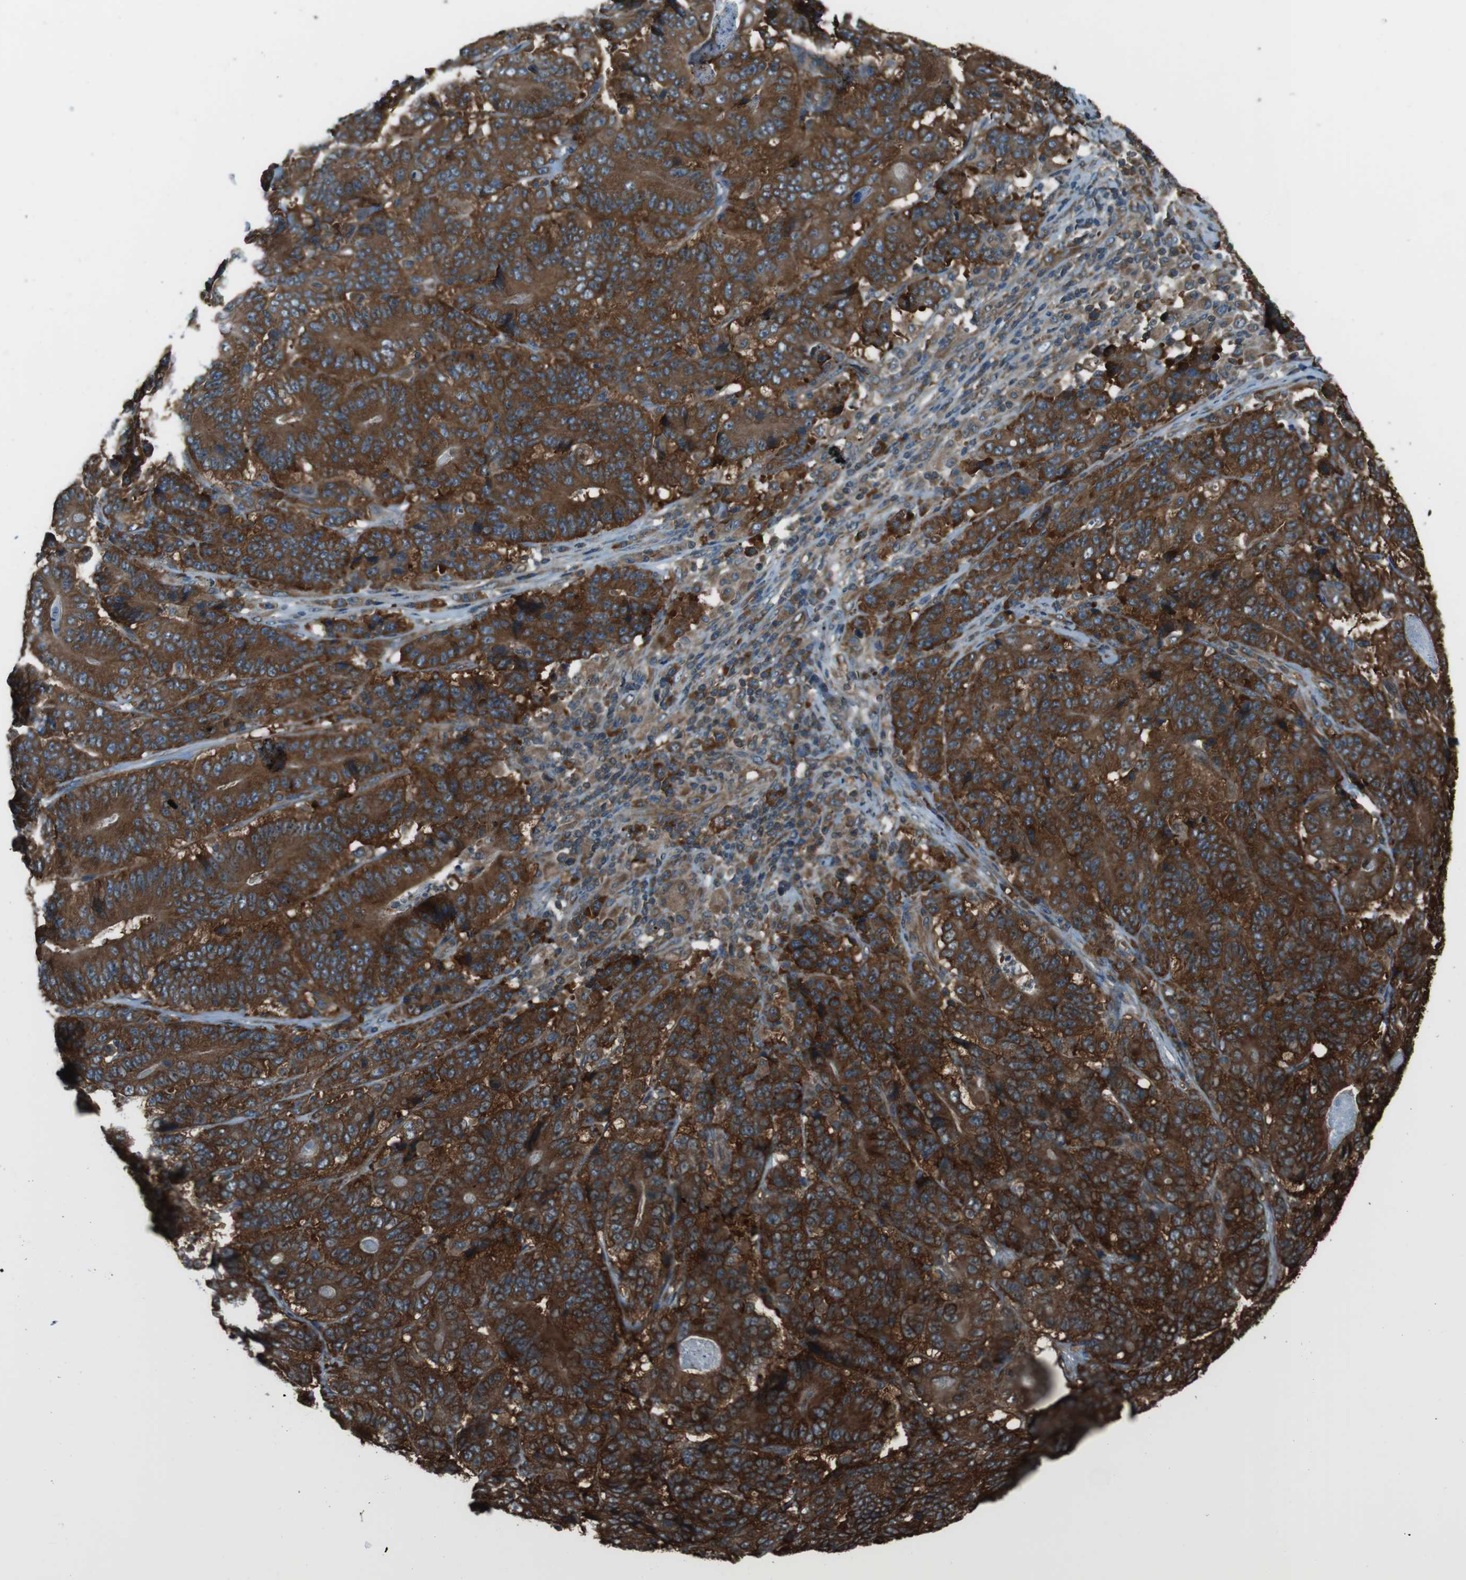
{"staining": {"intensity": "strong", "quantity": ">75%", "location": "cytoplasmic/membranous"}, "tissue": "stomach cancer", "cell_type": "Tumor cells", "image_type": "cancer", "snomed": [{"axis": "morphology", "description": "Adenocarcinoma, NOS"}, {"axis": "topography", "description": "Stomach"}], "caption": "Stomach cancer (adenocarcinoma) tissue exhibits strong cytoplasmic/membranous staining in about >75% of tumor cells, visualized by immunohistochemistry. (DAB IHC with brightfield microscopy, high magnification).", "gene": "PA2G4", "patient": {"sex": "female", "age": 73}}